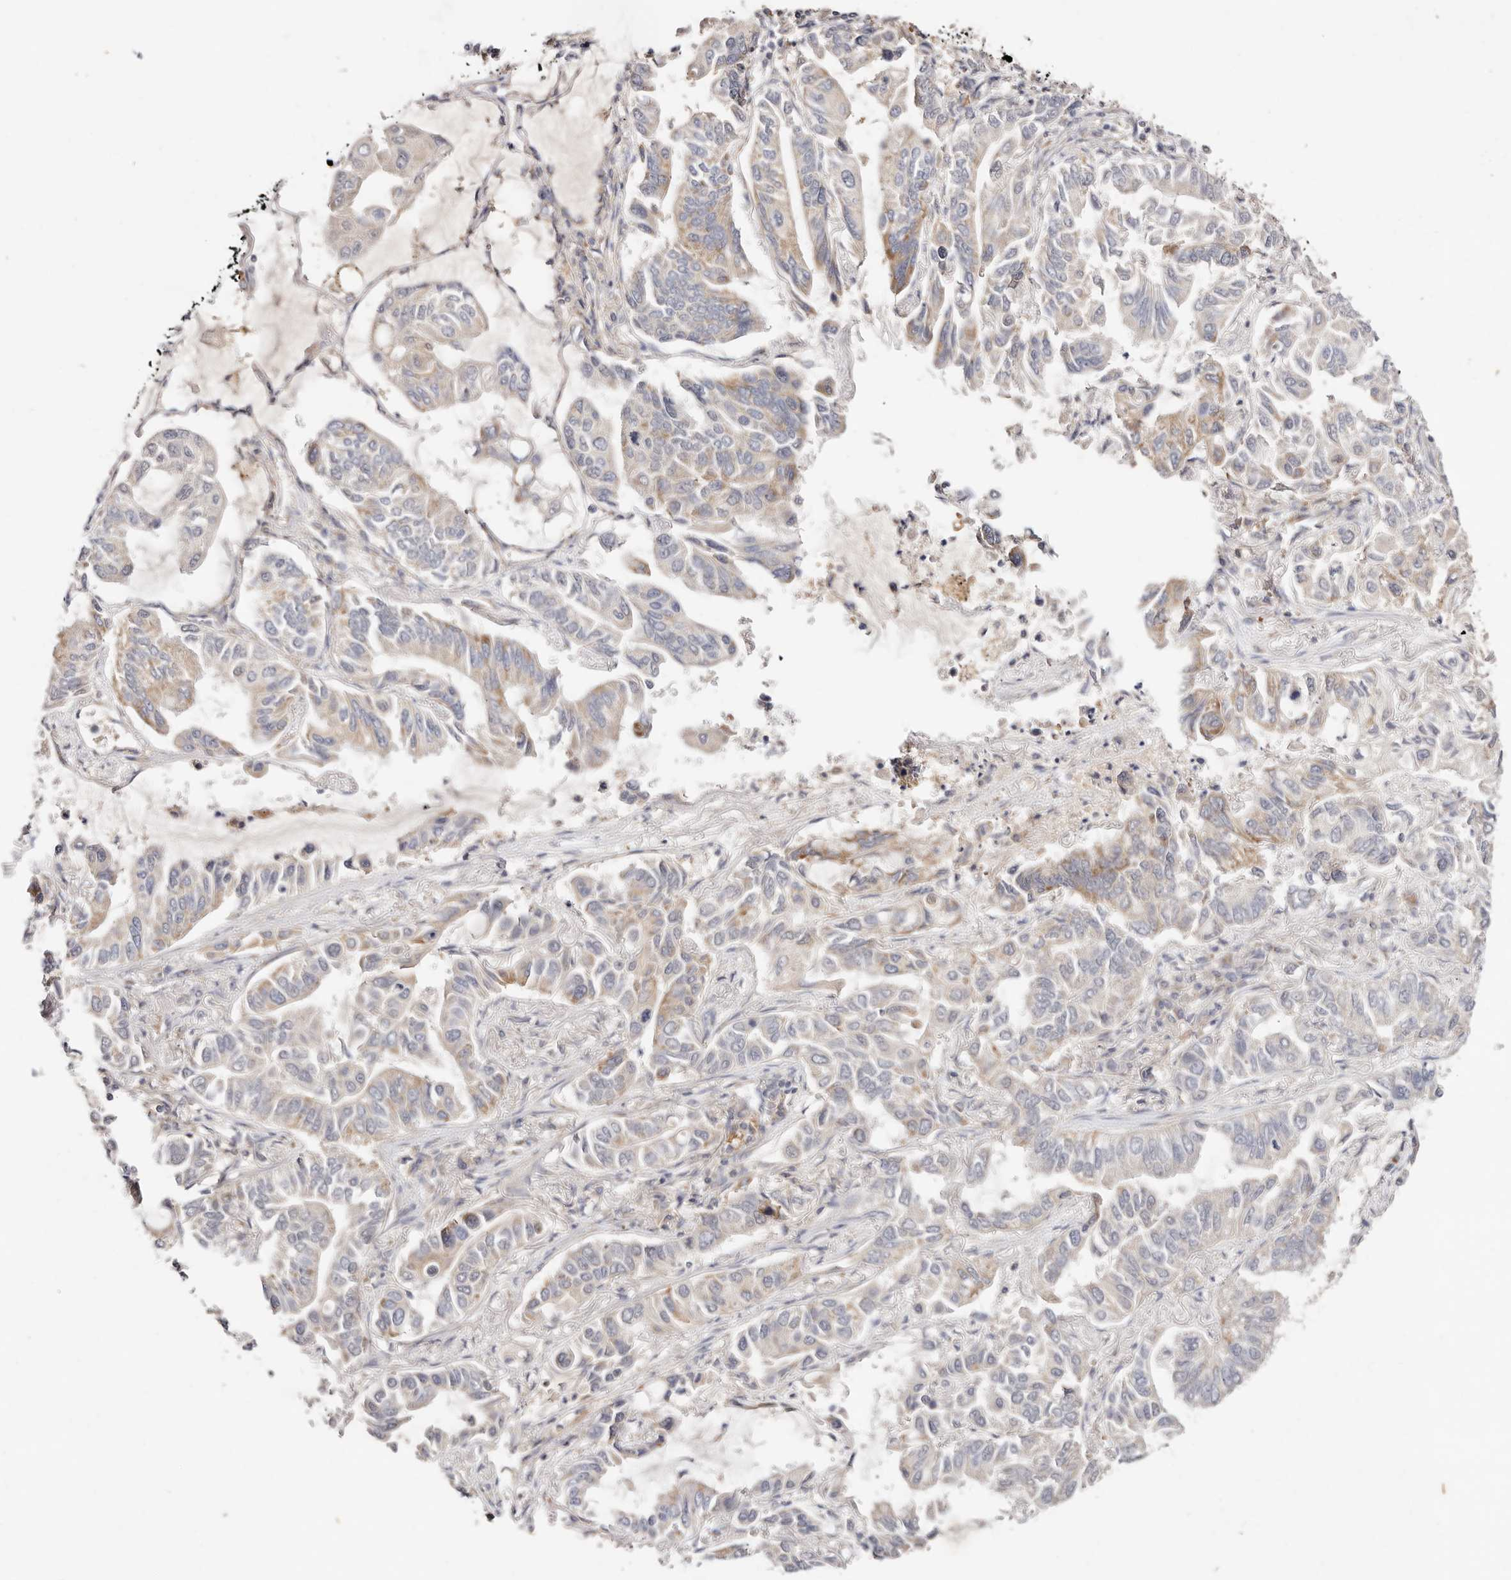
{"staining": {"intensity": "moderate", "quantity": "<25%", "location": "cytoplasmic/membranous"}, "tissue": "lung cancer", "cell_type": "Tumor cells", "image_type": "cancer", "snomed": [{"axis": "morphology", "description": "Adenocarcinoma, NOS"}, {"axis": "topography", "description": "Lung"}], "caption": "Immunohistochemical staining of human adenocarcinoma (lung) reveals low levels of moderate cytoplasmic/membranous protein expression in approximately <25% of tumor cells.", "gene": "GNA13", "patient": {"sex": "male", "age": 64}}